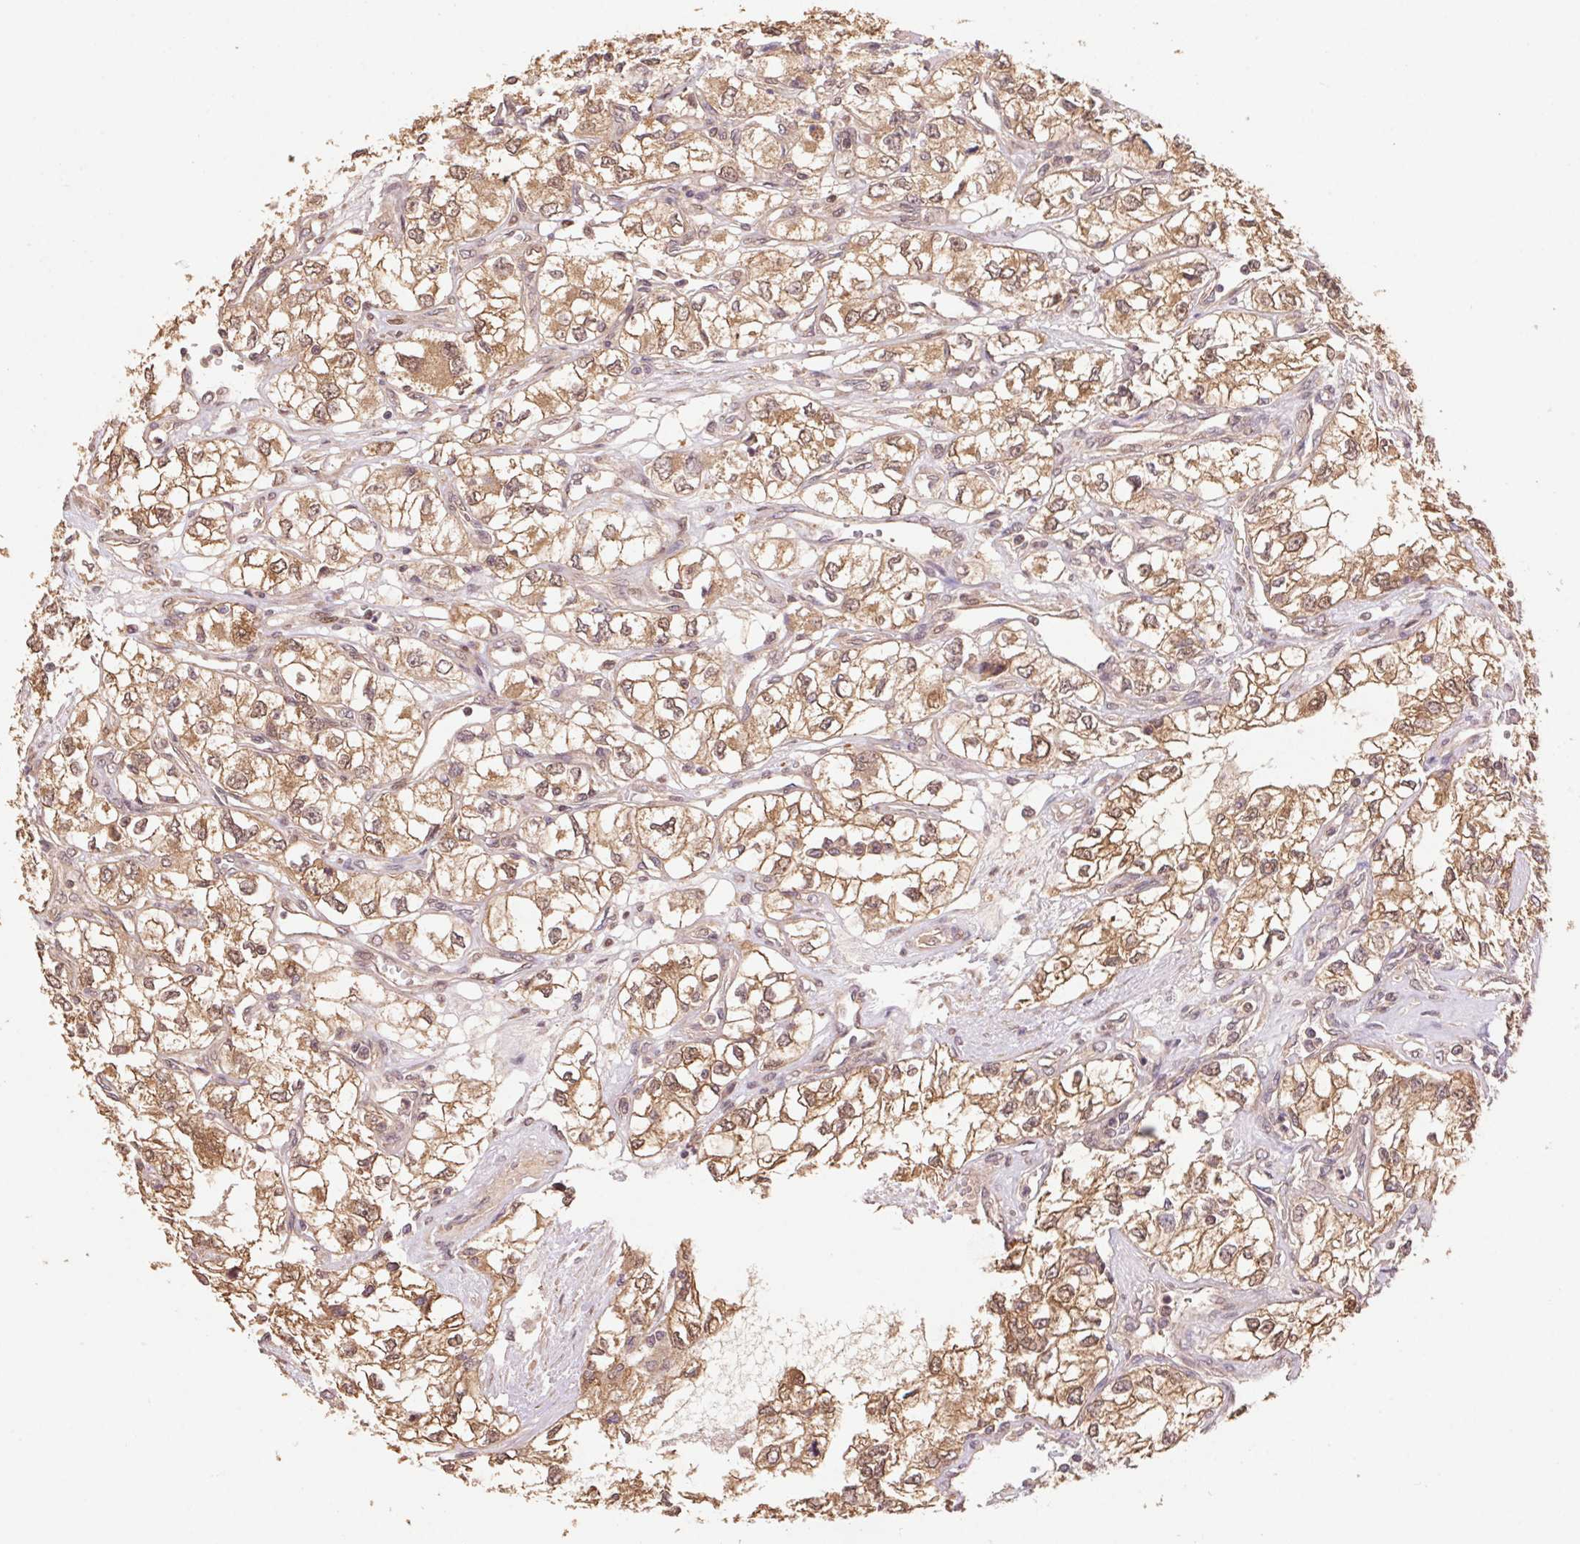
{"staining": {"intensity": "moderate", "quantity": ">75%", "location": "cytoplasmic/membranous,nuclear"}, "tissue": "renal cancer", "cell_type": "Tumor cells", "image_type": "cancer", "snomed": [{"axis": "morphology", "description": "Adenocarcinoma, NOS"}, {"axis": "topography", "description": "Kidney"}], "caption": "Adenocarcinoma (renal) stained for a protein shows moderate cytoplasmic/membranous and nuclear positivity in tumor cells.", "gene": "CUTA", "patient": {"sex": "female", "age": 59}}